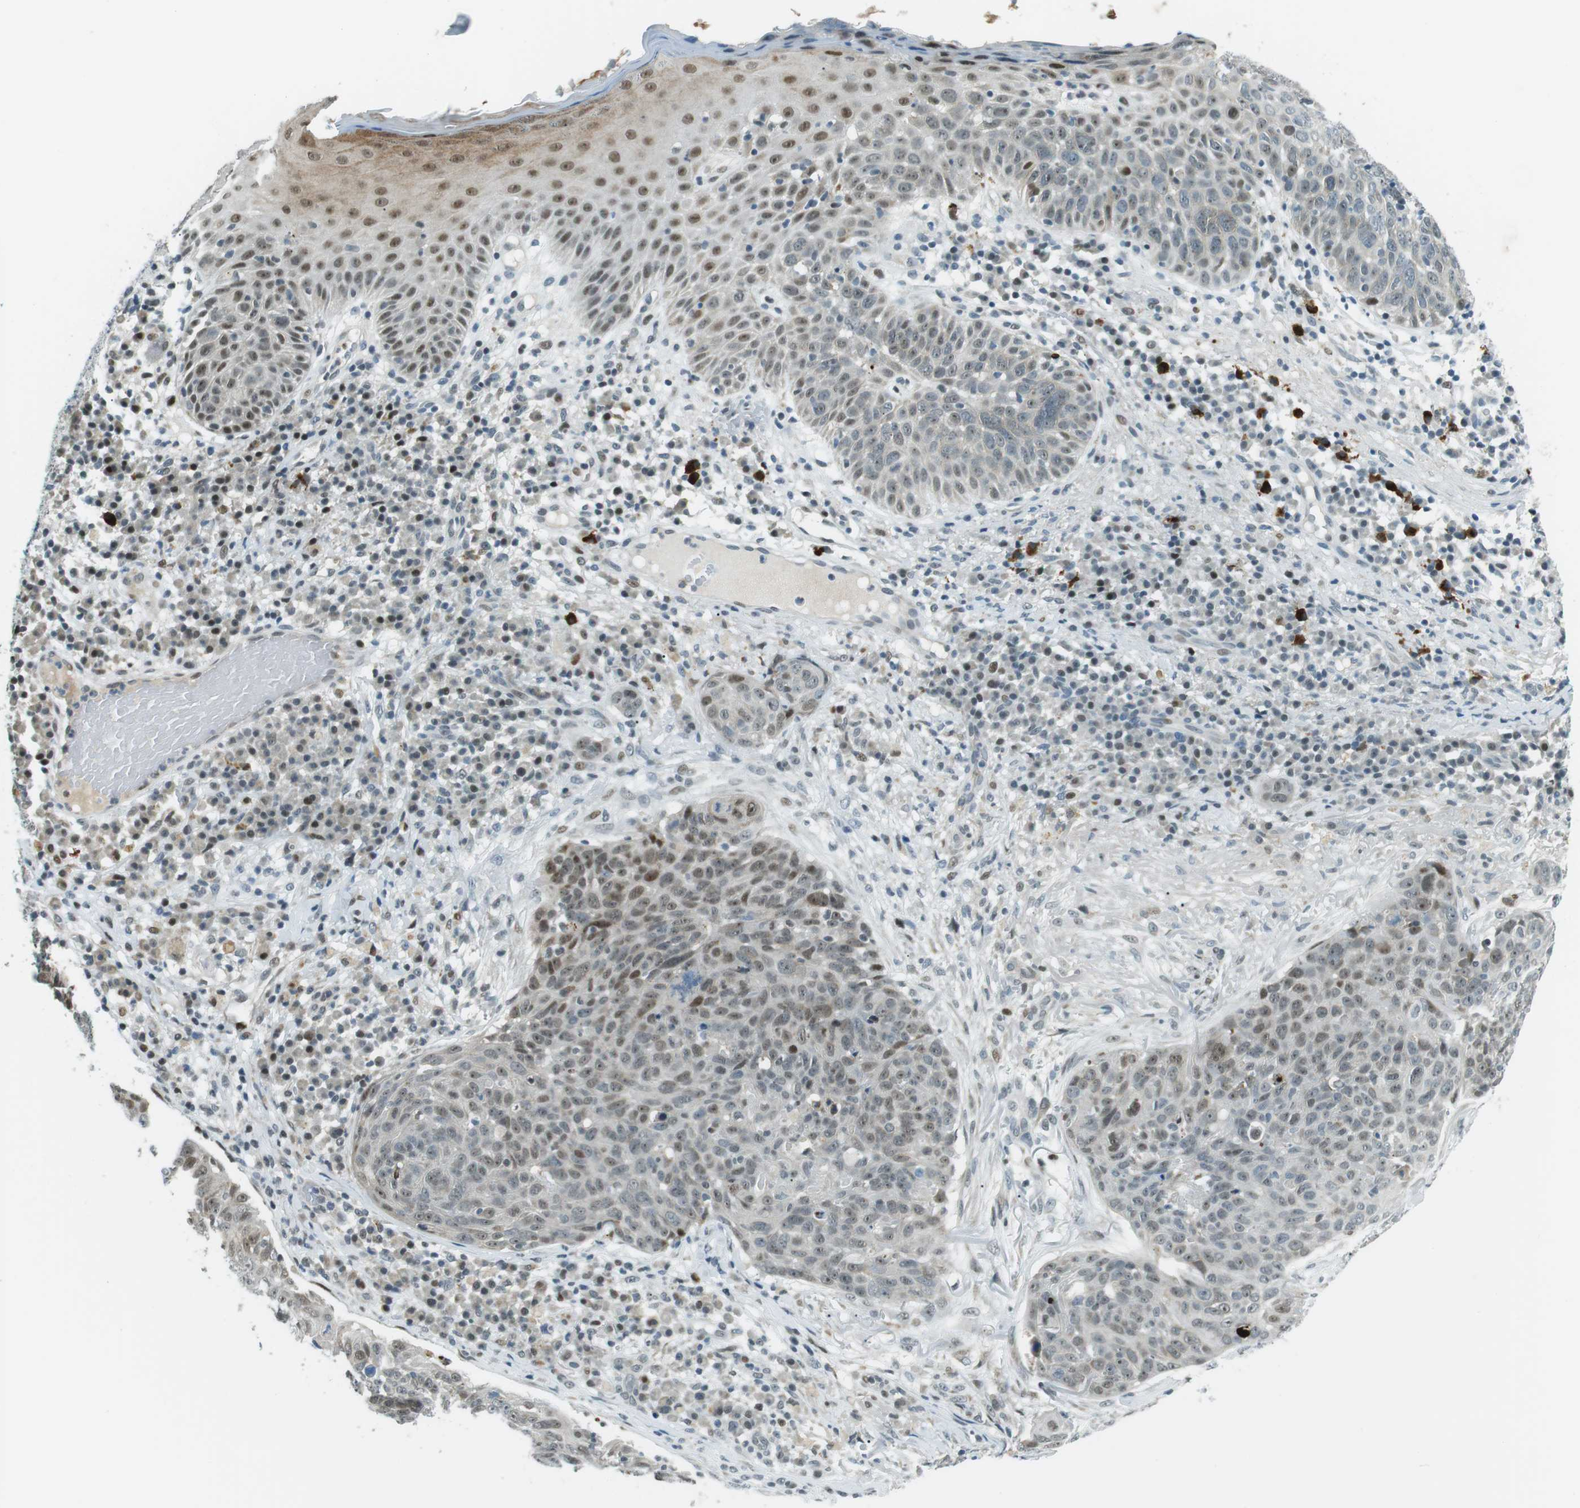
{"staining": {"intensity": "weak", "quantity": ">75%", "location": "nuclear"}, "tissue": "skin cancer", "cell_type": "Tumor cells", "image_type": "cancer", "snomed": [{"axis": "morphology", "description": "Squamous cell carcinoma in situ, NOS"}, {"axis": "morphology", "description": "Squamous cell carcinoma, NOS"}, {"axis": "topography", "description": "Skin"}], "caption": "DAB immunohistochemical staining of human squamous cell carcinoma in situ (skin) shows weak nuclear protein expression in about >75% of tumor cells. The staining is performed using DAB (3,3'-diaminobenzidine) brown chromogen to label protein expression. The nuclei are counter-stained blue using hematoxylin.", "gene": "PJA1", "patient": {"sex": "male", "age": 93}}